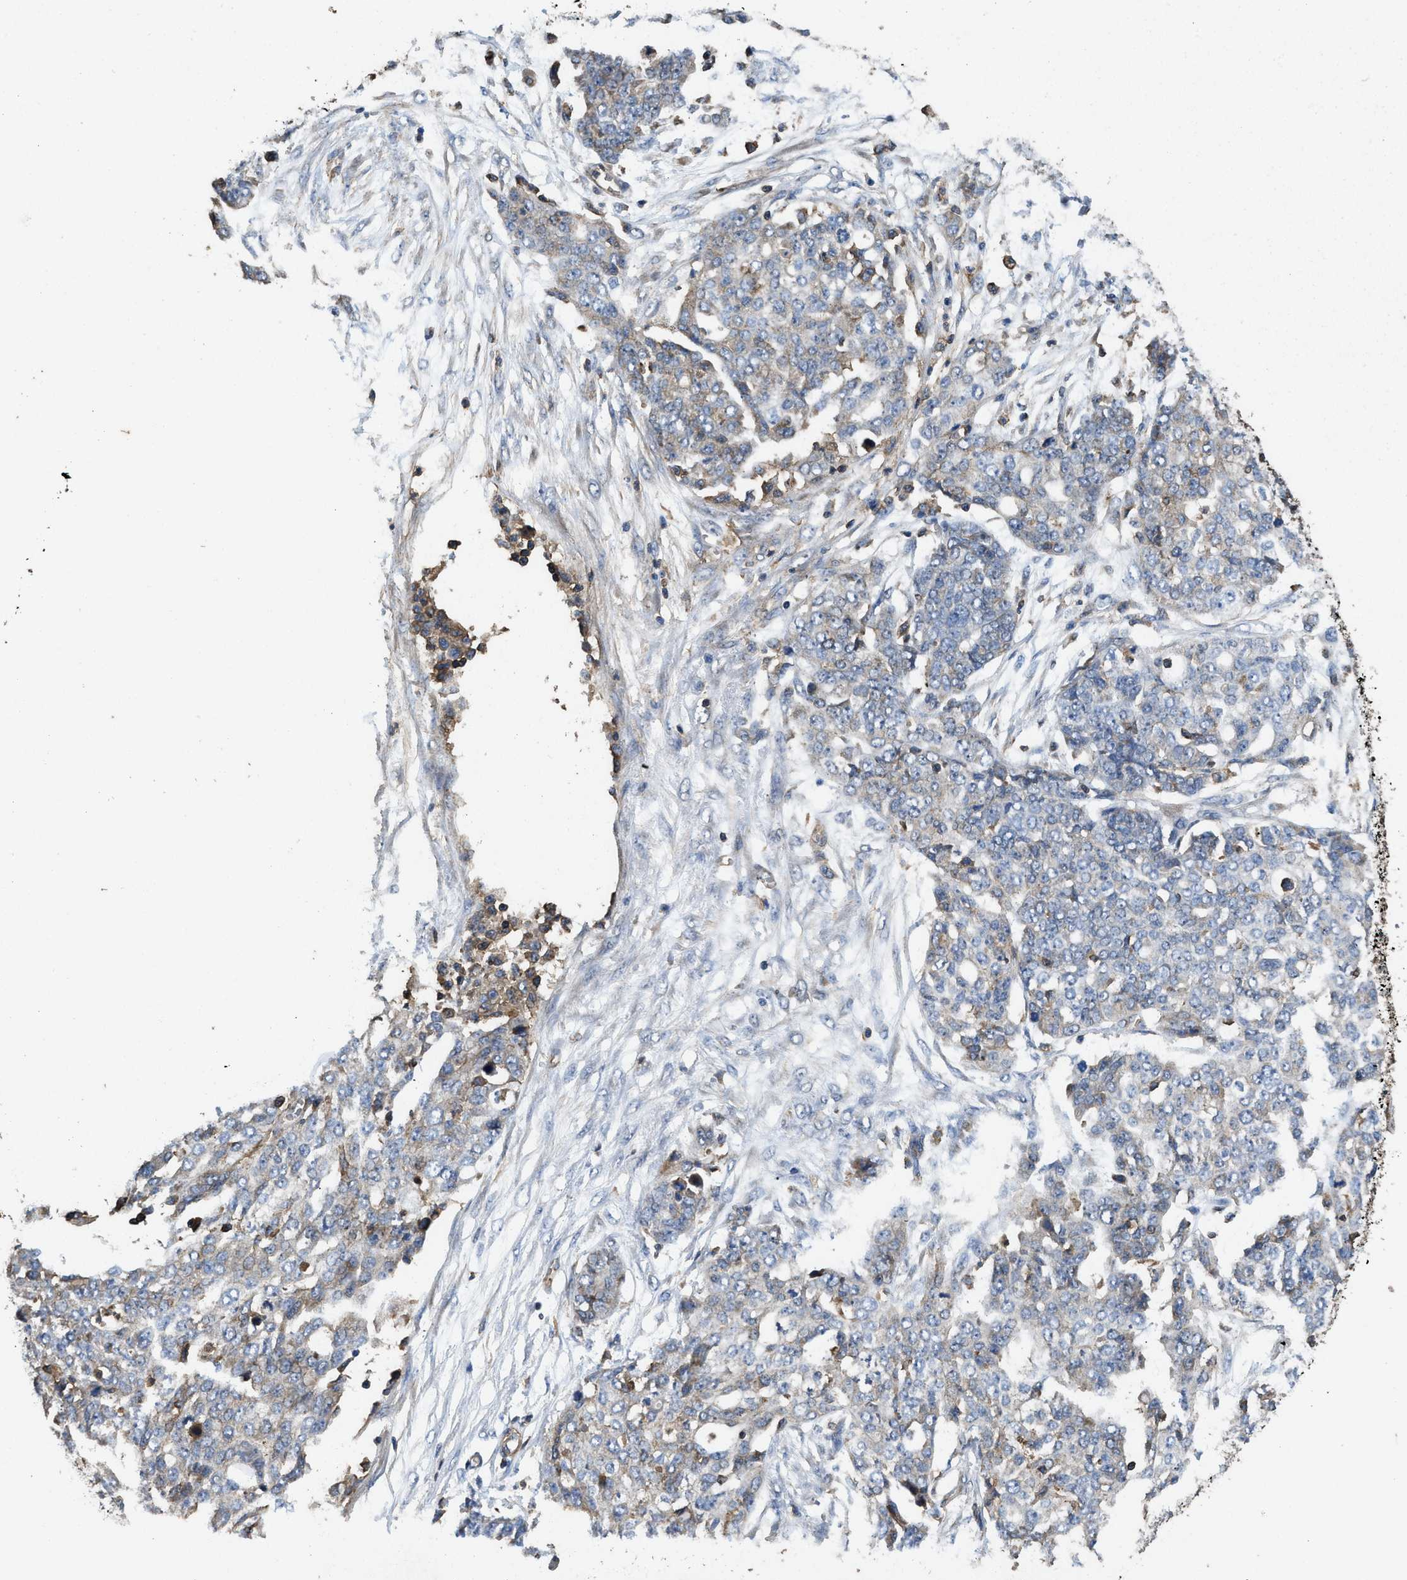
{"staining": {"intensity": "weak", "quantity": "<25%", "location": "cytoplasmic/membranous"}, "tissue": "ovarian cancer", "cell_type": "Tumor cells", "image_type": "cancer", "snomed": [{"axis": "morphology", "description": "Cystadenocarcinoma, serous, NOS"}, {"axis": "topography", "description": "Soft tissue"}, {"axis": "topography", "description": "Ovary"}], "caption": "Immunohistochemistry (IHC) micrograph of human ovarian cancer stained for a protein (brown), which displays no expression in tumor cells.", "gene": "LINGO2", "patient": {"sex": "female", "age": 57}}